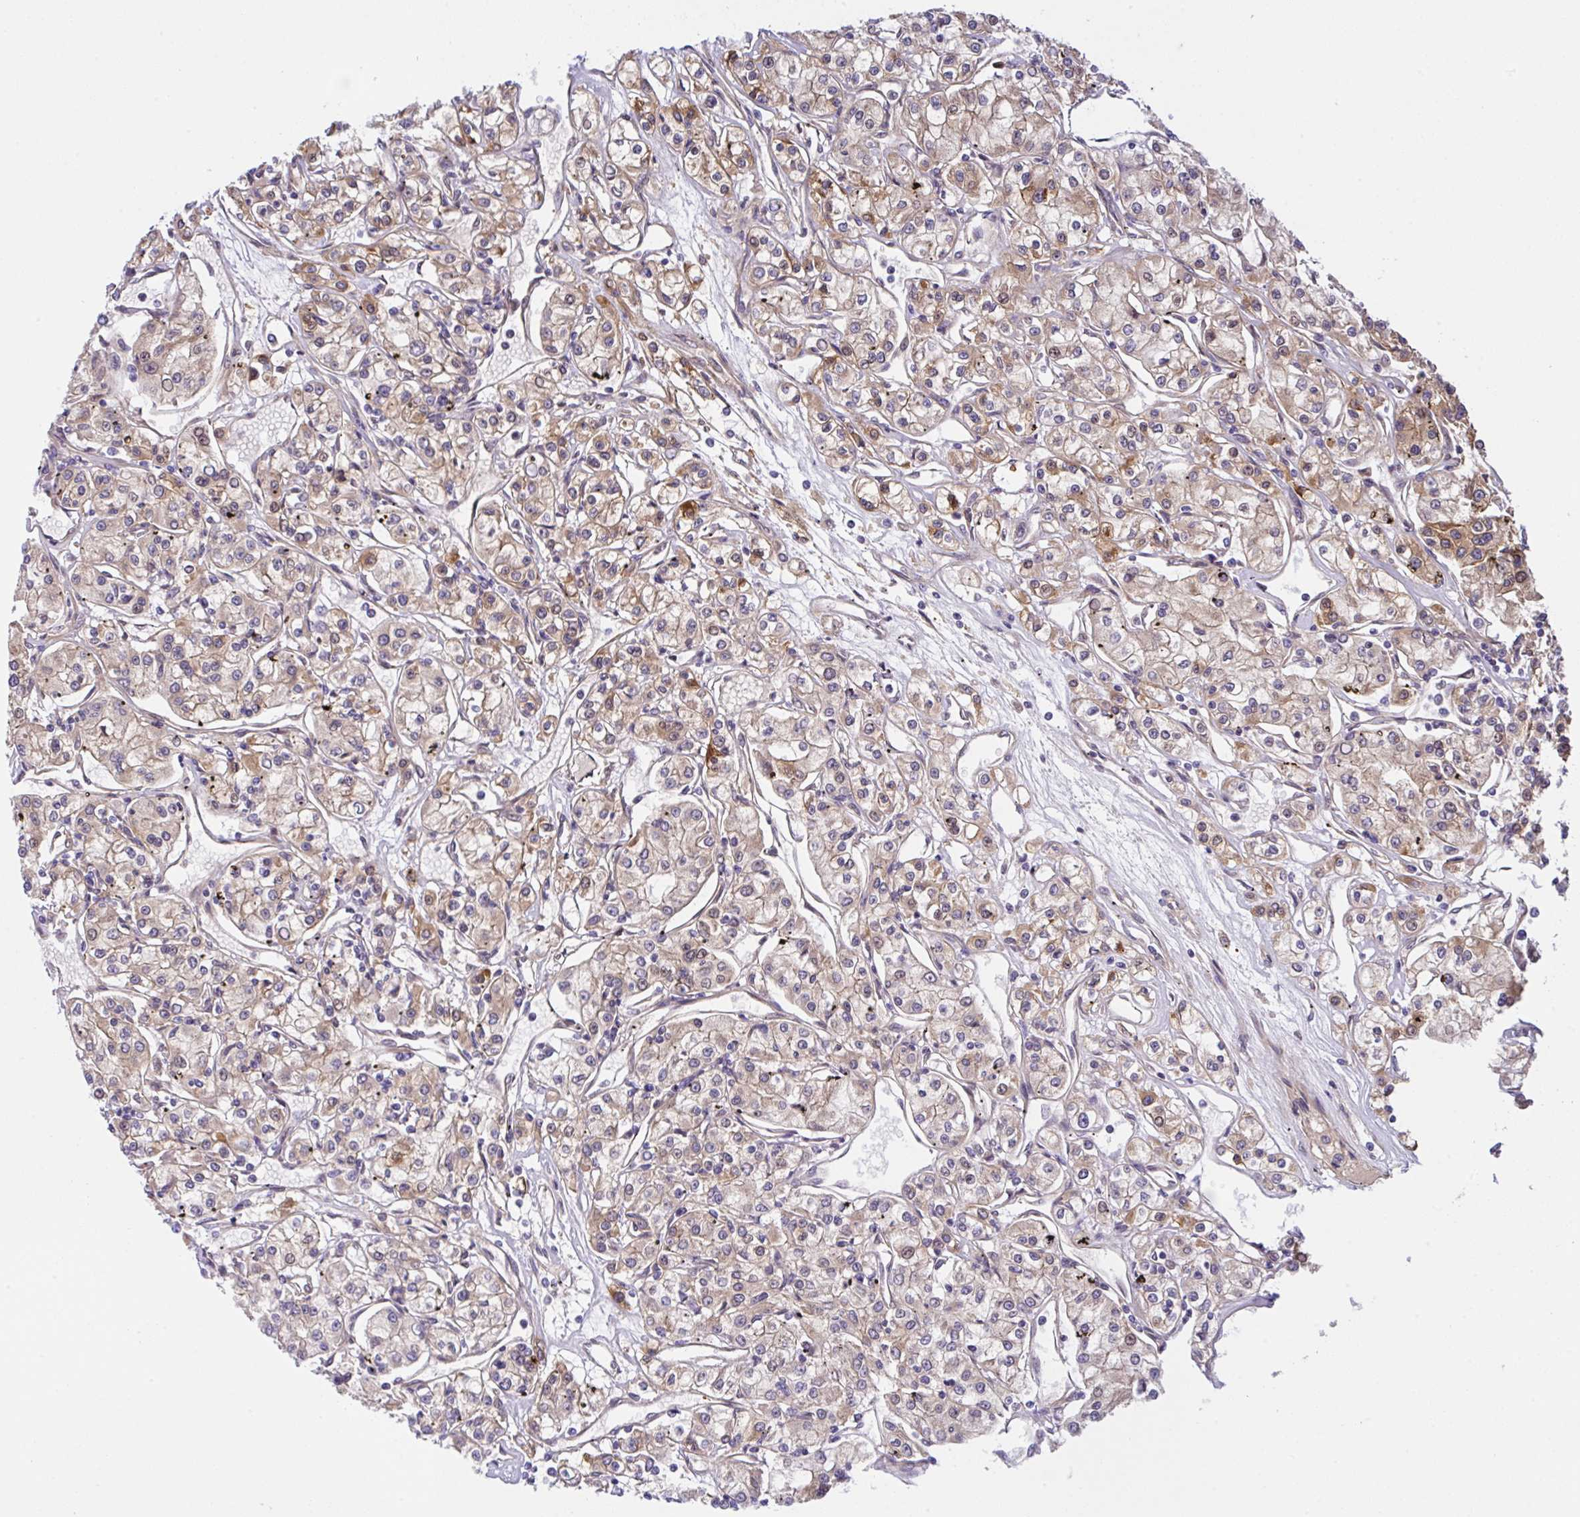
{"staining": {"intensity": "moderate", "quantity": "25%-75%", "location": "cytoplasmic/membranous"}, "tissue": "renal cancer", "cell_type": "Tumor cells", "image_type": "cancer", "snomed": [{"axis": "morphology", "description": "Adenocarcinoma, NOS"}, {"axis": "topography", "description": "Kidney"}], "caption": "Protein staining demonstrates moderate cytoplasmic/membranous positivity in about 25%-75% of tumor cells in renal adenocarcinoma.", "gene": "UBE4A", "patient": {"sex": "female", "age": 59}}